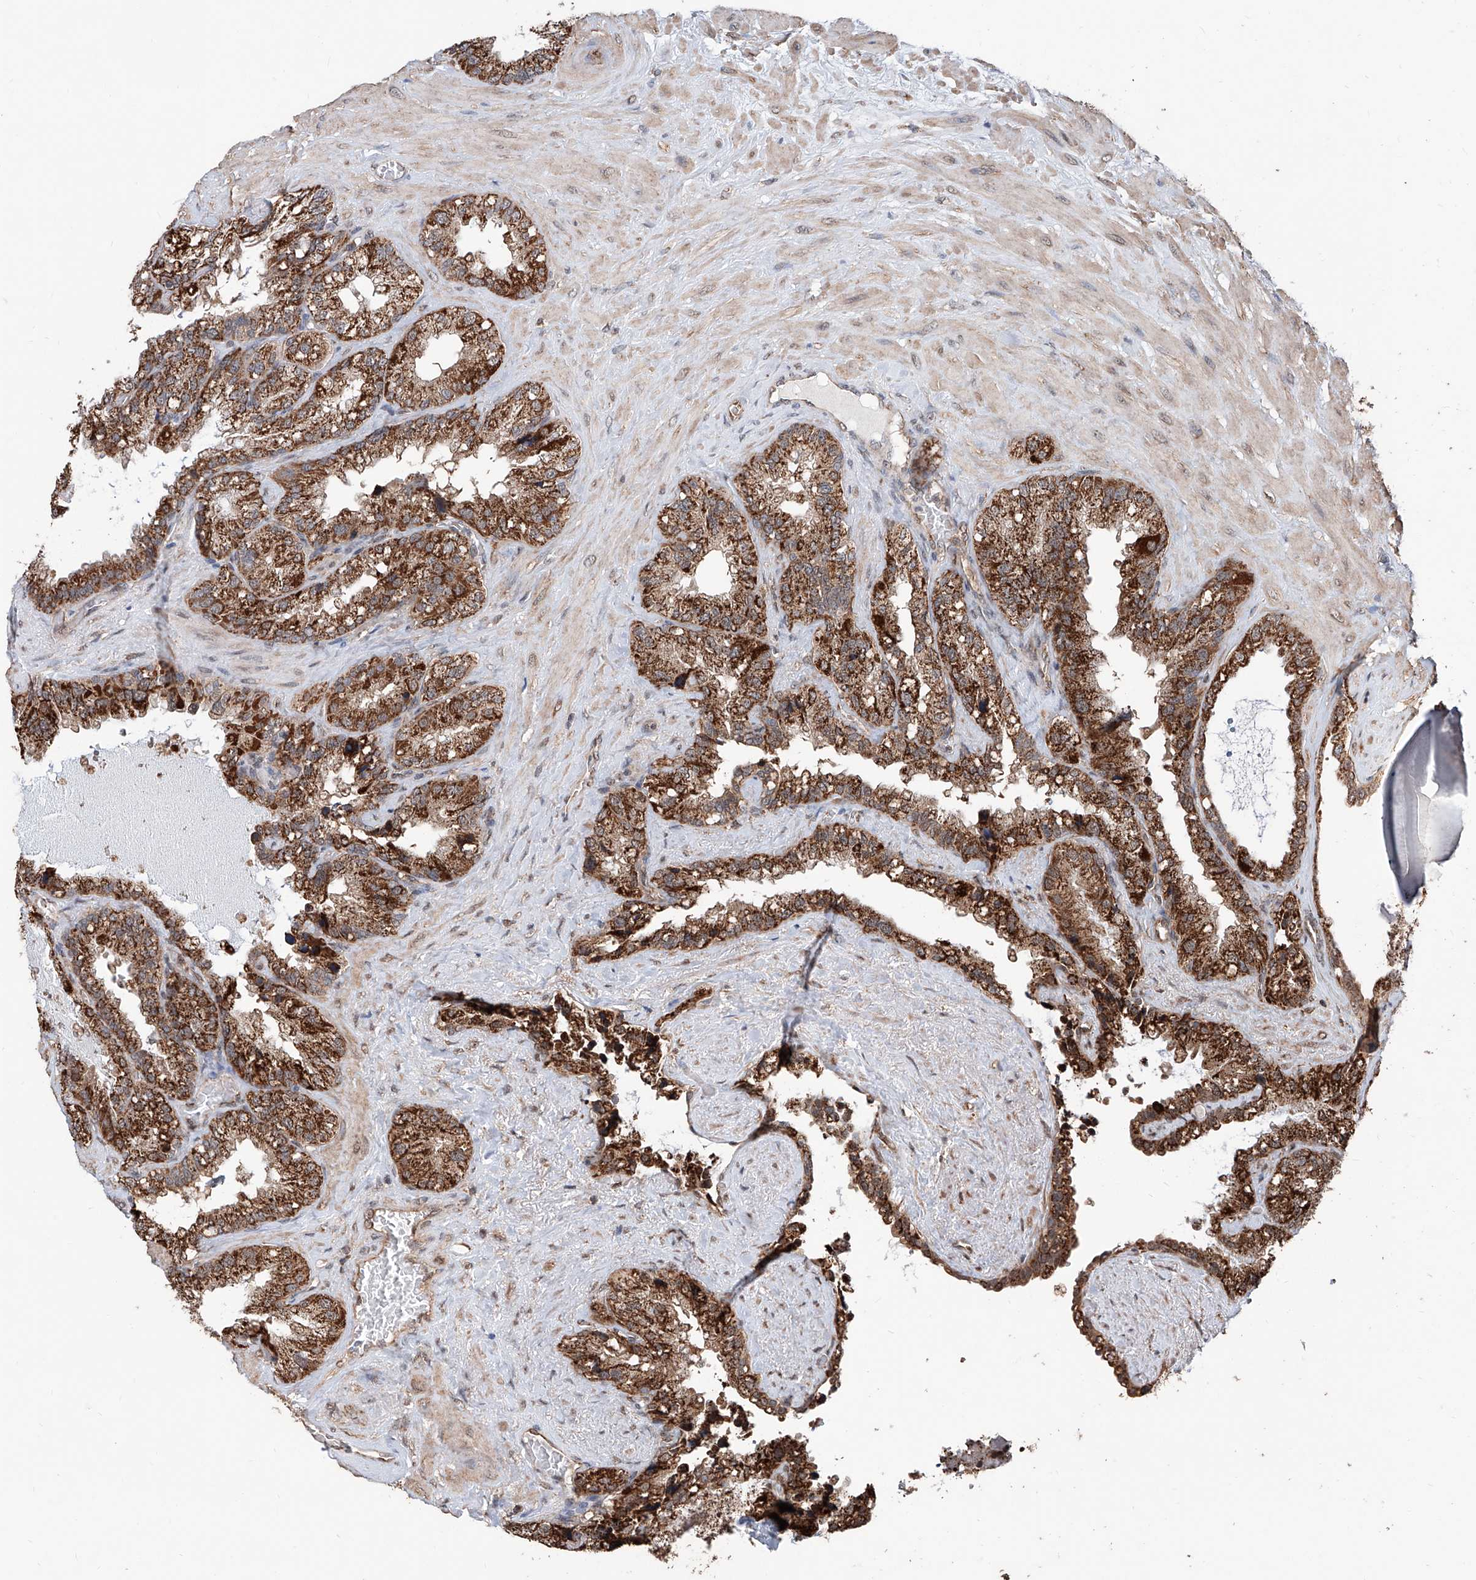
{"staining": {"intensity": "strong", "quantity": ">75%", "location": "cytoplasmic/membranous"}, "tissue": "seminal vesicle", "cell_type": "Glandular cells", "image_type": "normal", "snomed": [{"axis": "morphology", "description": "Normal tissue, NOS"}, {"axis": "topography", "description": "Prostate"}, {"axis": "topography", "description": "Seminal veicle"}], "caption": "A high amount of strong cytoplasmic/membranous staining is present in about >75% of glandular cells in normal seminal vesicle. (Stains: DAB in brown, nuclei in blue, Microscopy: brightfield microscopy at high magnification).", "gene": "ZNF445", "patient": {"sex": "male", "age": 68}}